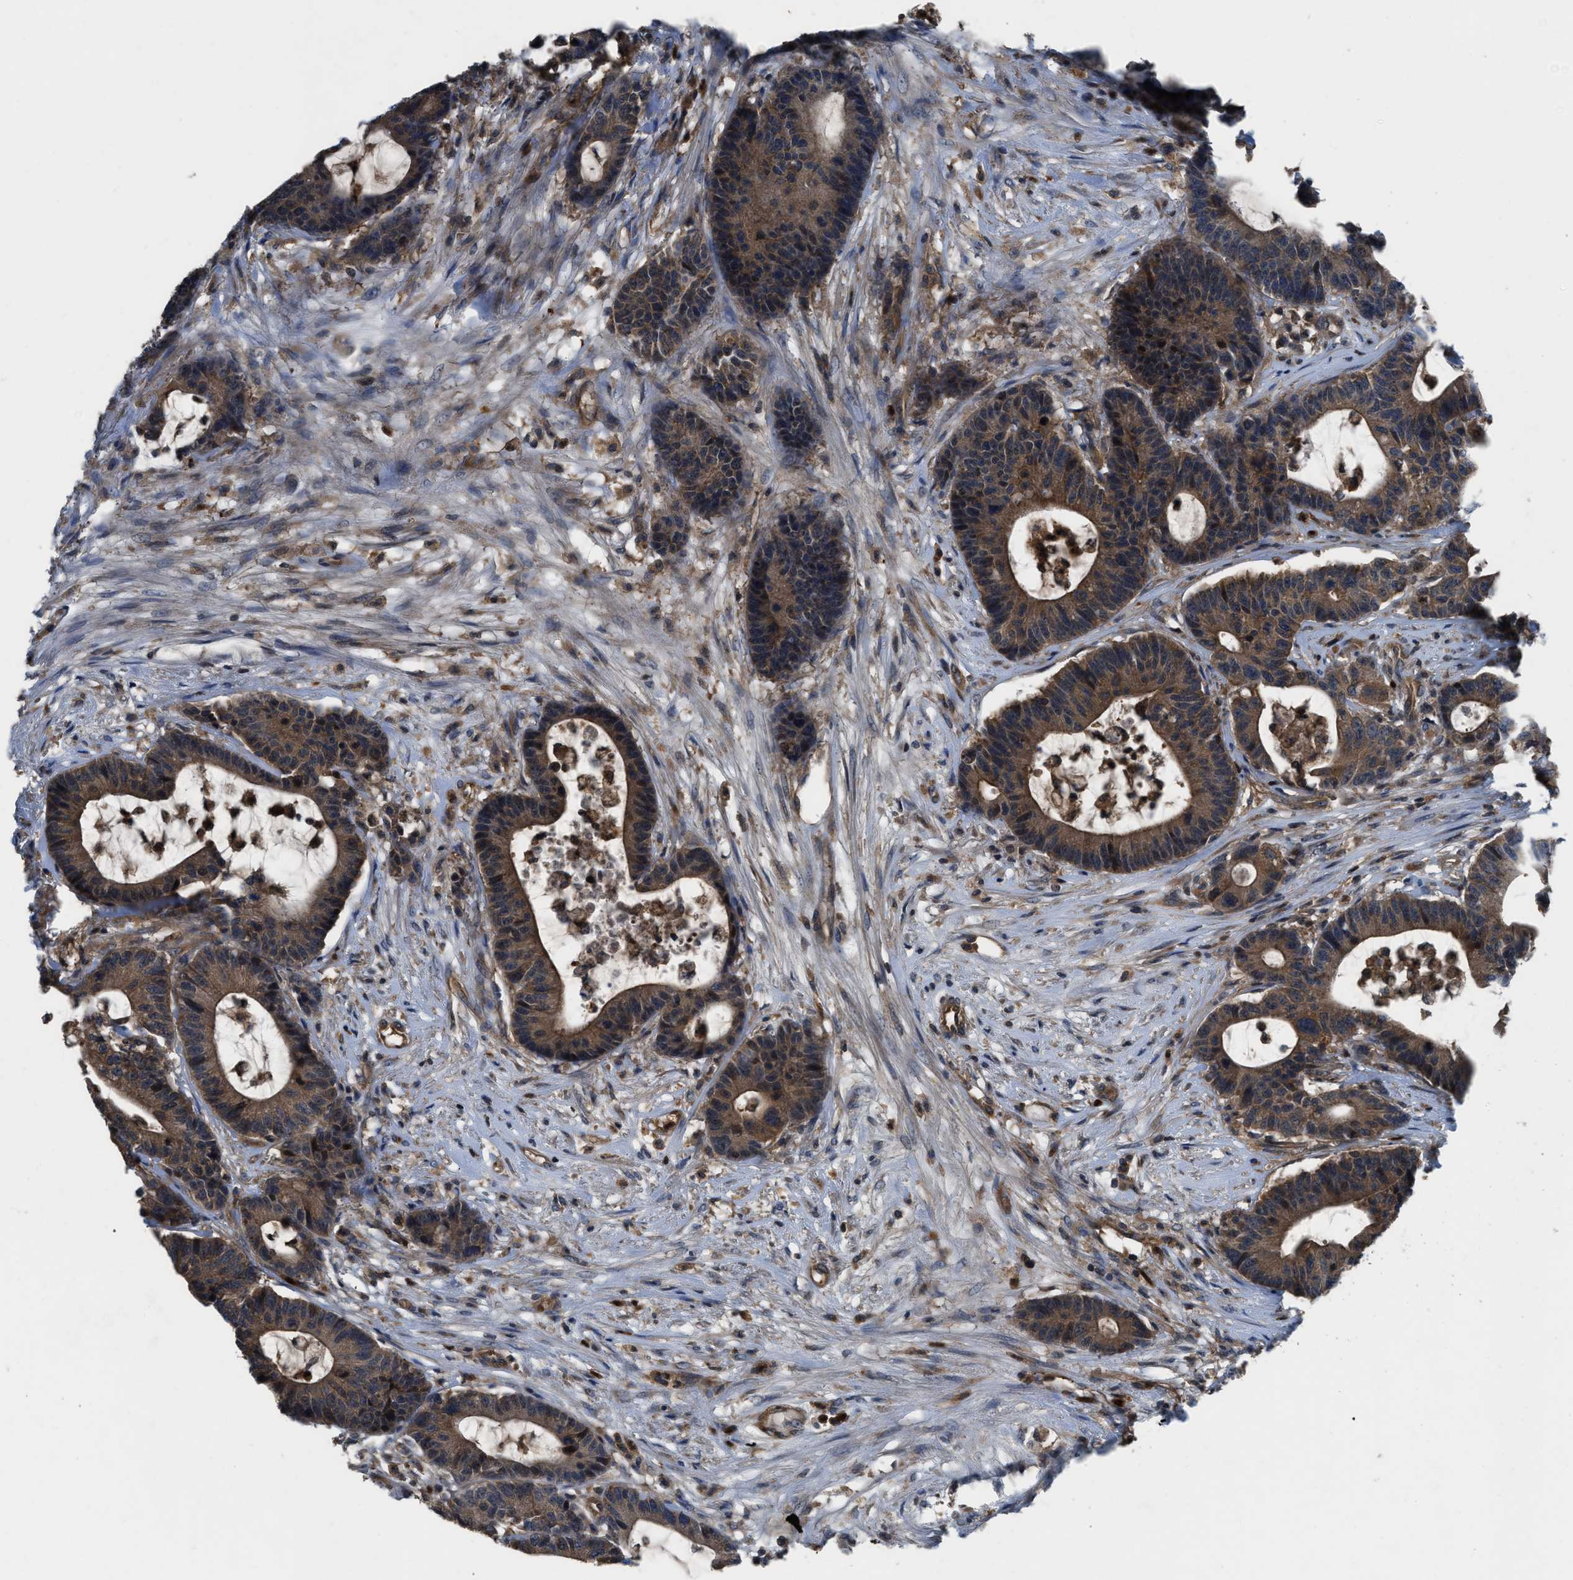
{"staining": {"intensity": "moderate", "quantity": ">75%", "location": "cytoplasmic/membranous"}, "tissue": "colorectal cancer", "cell_type": "Tumor cells", "image_type": "cancer", "snomed": [{"axis": "morphology", "description": "Adenocarcinoma, NOS"}, {"axis": "topography", "description": "Colon"}], "caption": "Adenocarcinoma (colorectal) stained with a brown dye displays moderate cytoplasmic/membranous positive staining in about >75% of tumor cells.", "gene": "USP25", "patient": {"sex": "female", "age": 84}}